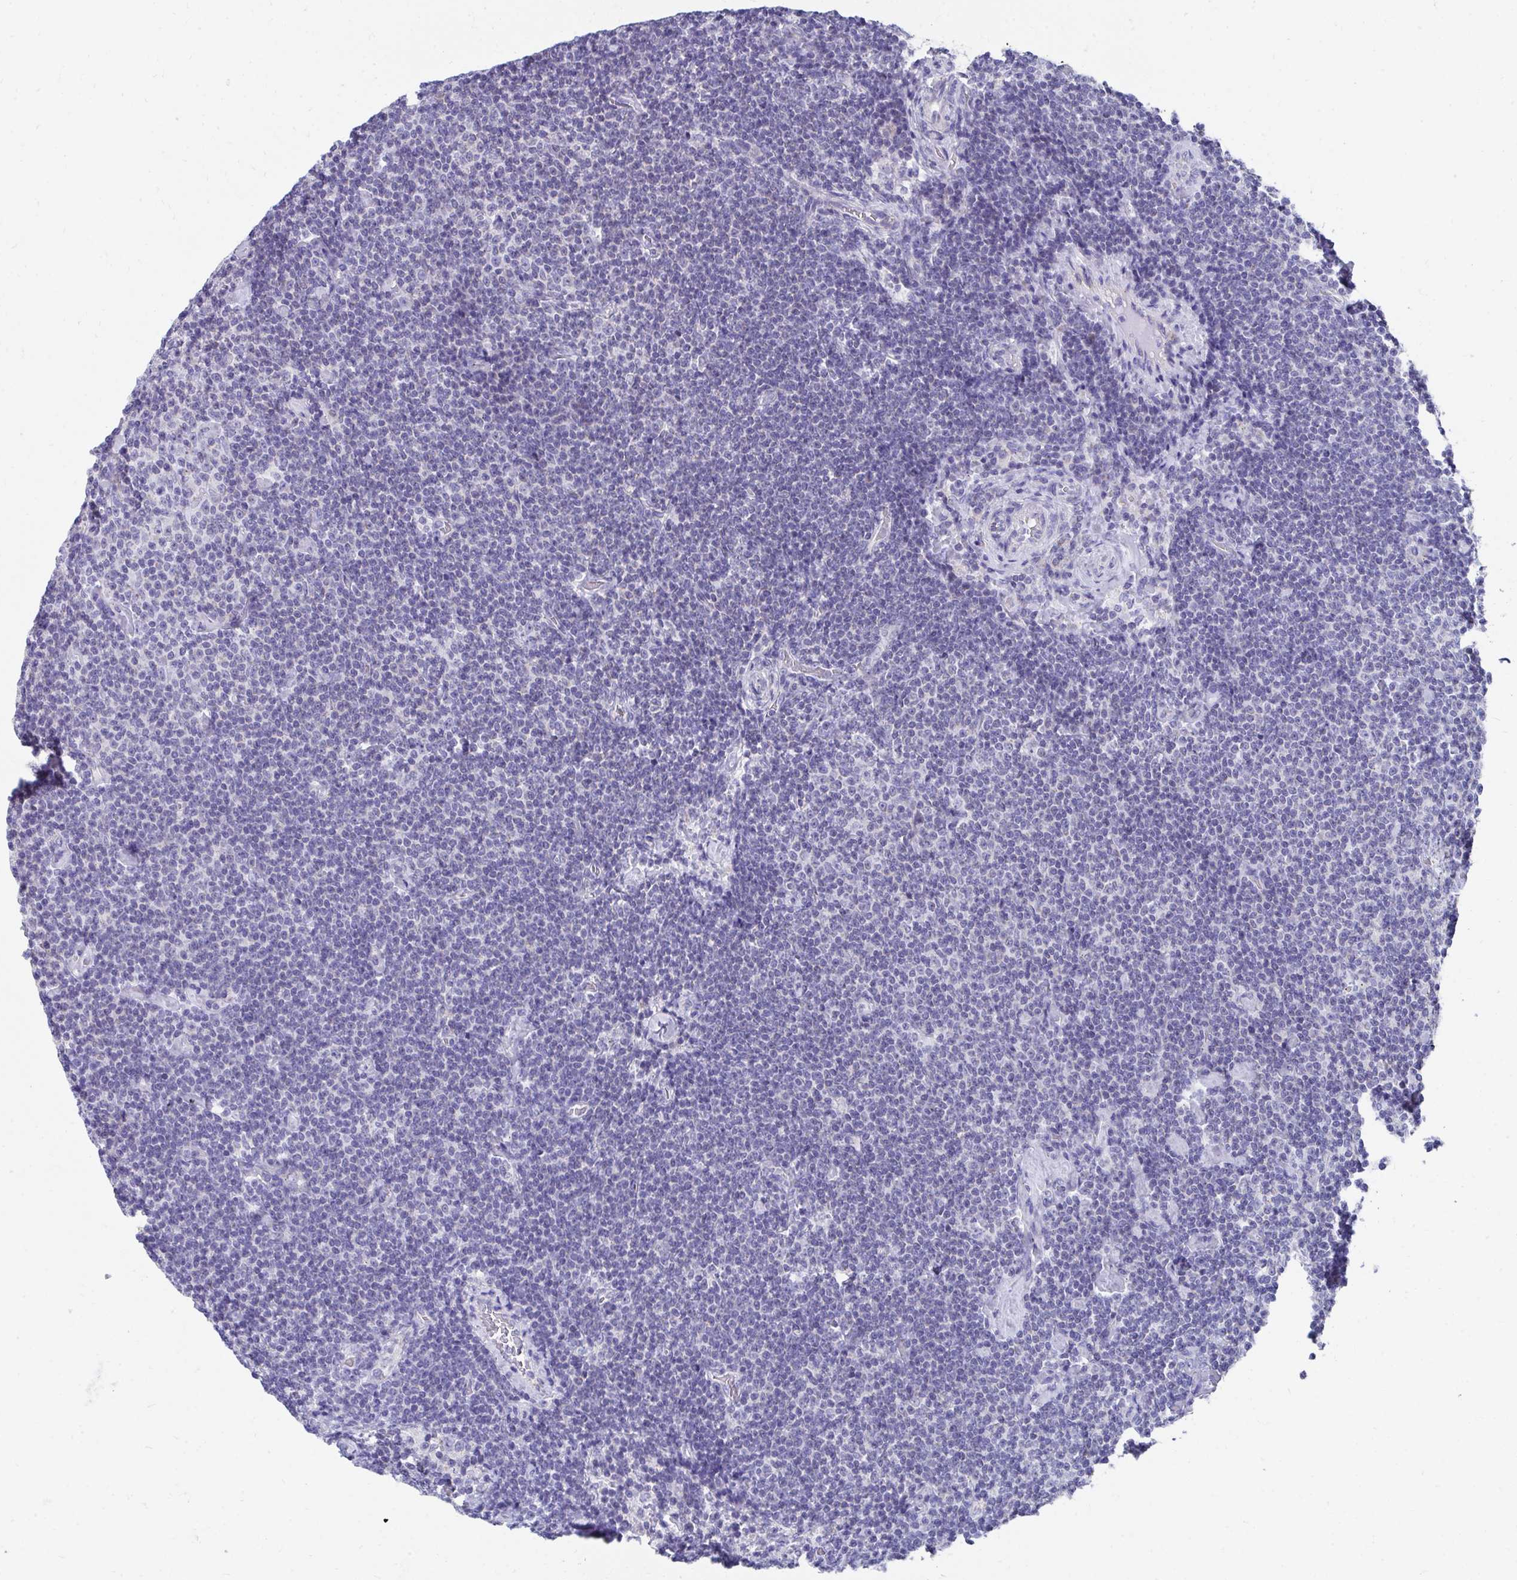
{"staining": {"intensity": "negative", "quantity": "none", "location": "none"}, "tissue": "lymphoma", "cell_type": "Tumor cells", "image_type": "cancer", "snomed": [{"axis": "morphology", "description": "Malignant lymphoma, non-Hodgkin's type, Low grade"}, {"axis": "topography", "description": "Lymph node"}], "caption": "Low-grade malignant lymphoma, non-Hodgkin's type was stained to show a protein in brown. There is no significant staining in tumor cells.", "gene": "TMPRSS2", "patient": {"sex": "male", "age": 81}}